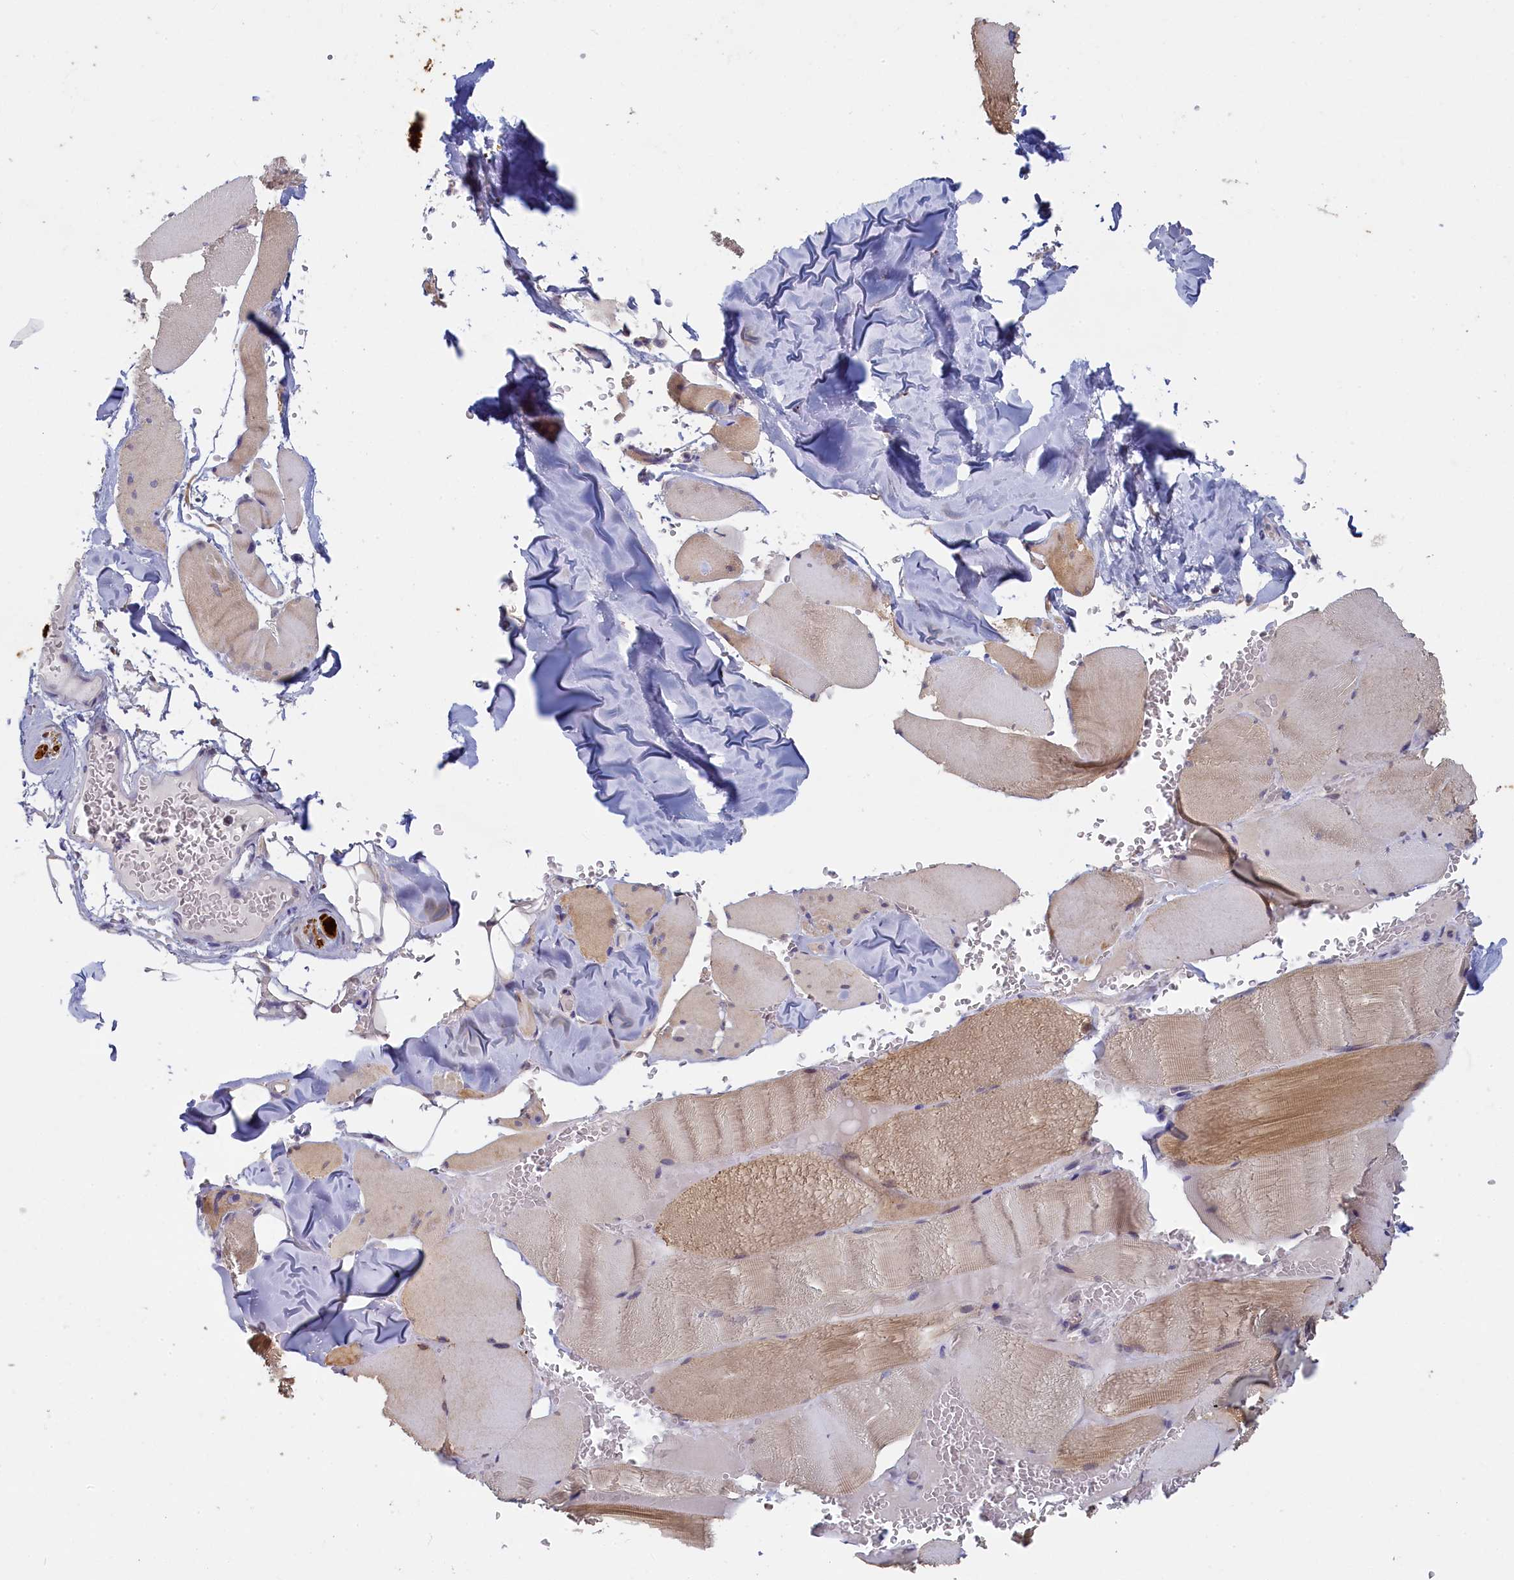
{"staining": {"intensity": "moderate", "quantity": "25%-75%", "location": "cytoplasmic/membranous"}, "tissue": "skeletal muscle", "cell_type": "Myocytes", "image_type": "normal", "snomed": [{"axis": "morphology", "description": "Normal tissue, NOS"}, {"axis": "topography", "description": "Skeletal muscle"}, {"axis": "topography", "description": "Head-Neck"}], "caption": "Protein expression analysis of benign skeletal muscle reveals moderate cytoplasmic/membranous expression in about 25%-75% of myocytes. (DAB (3,3'-diaminobenzidine) IHC, brown staining for protein, blue staining for nuclei).", "gene": "UCHL3", "patient": {"sex": "male", "age": 66}}